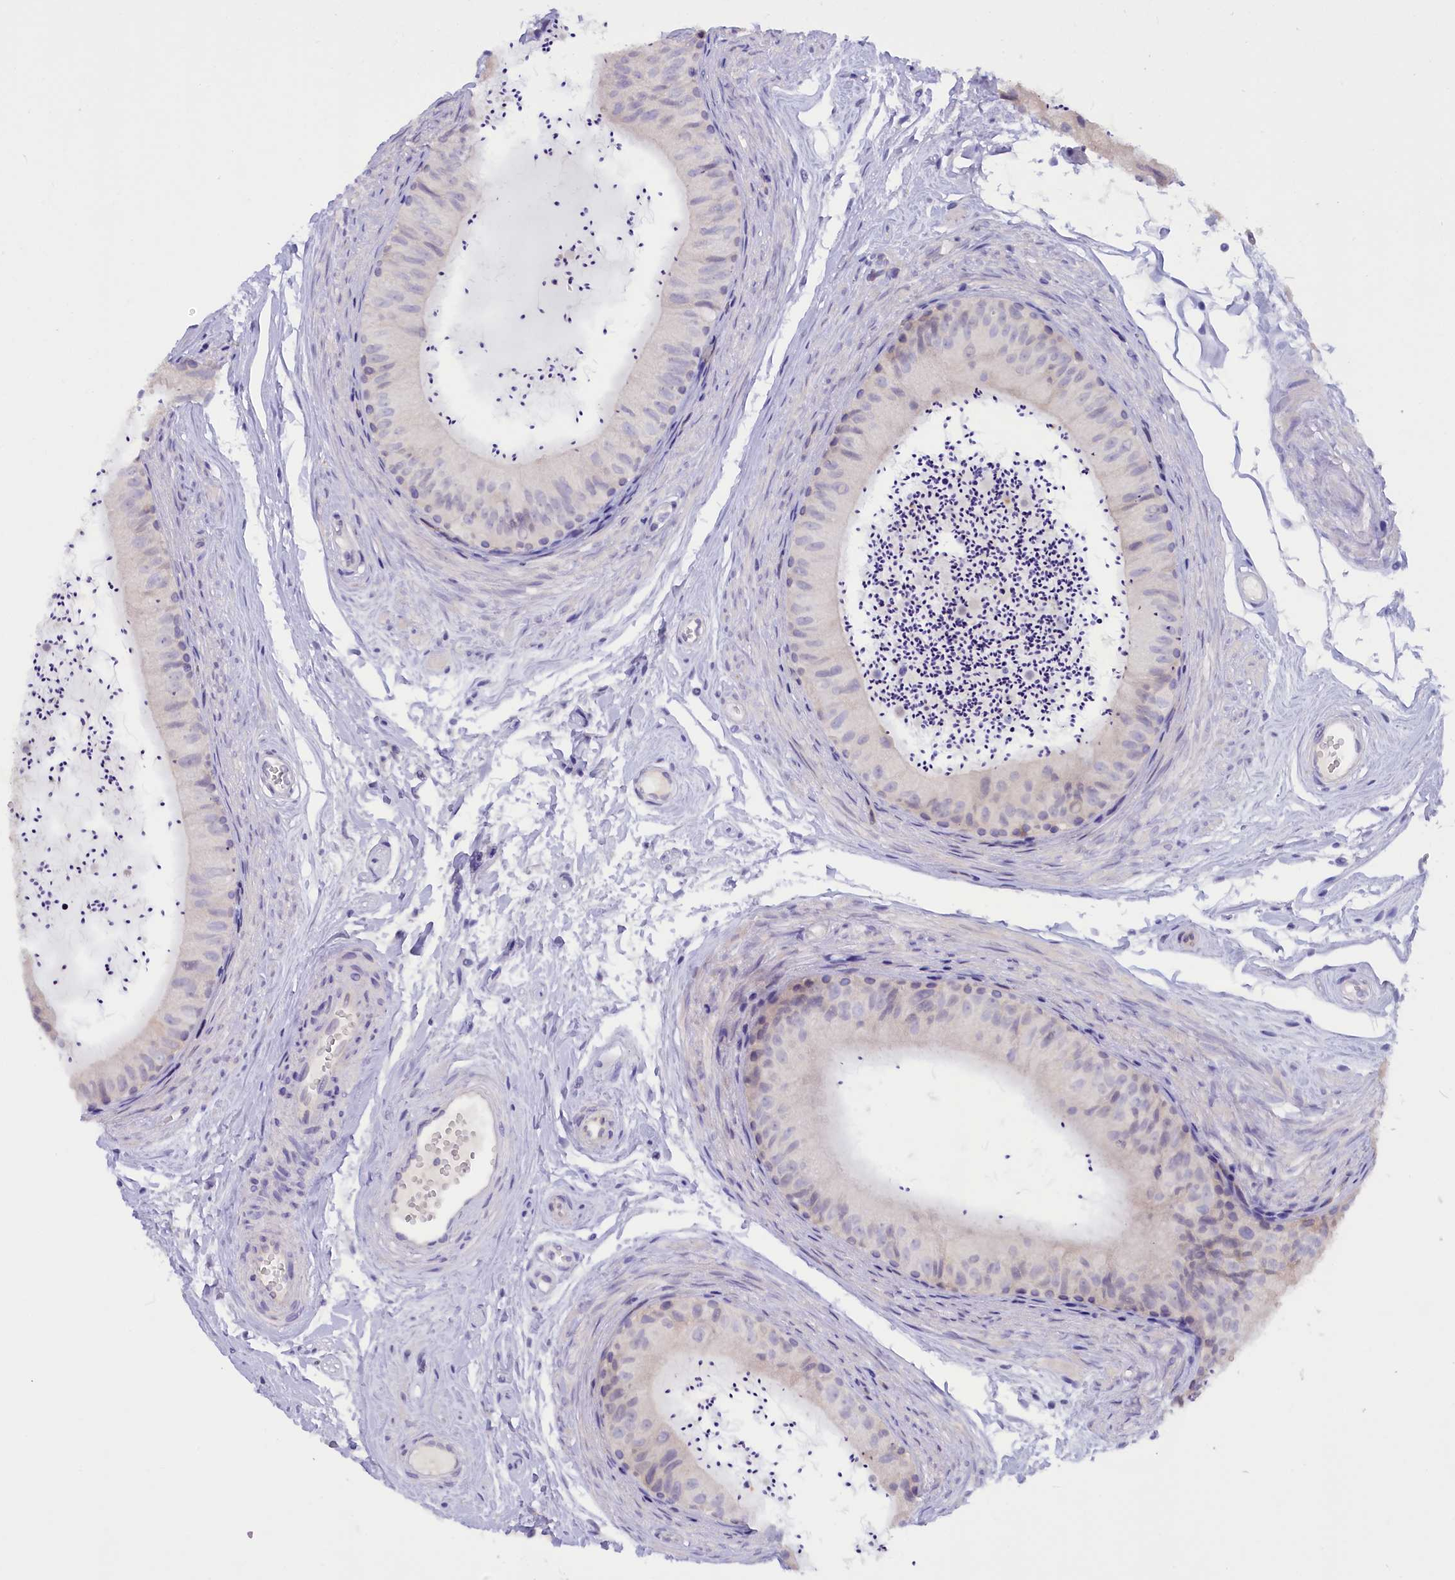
{"staining": {"intensity": "negative", "quantity": "none", "location": "none"}, "tissue": "epididymis", "cell_type": "Glandular cells", "image_type": "normal", "snomed": [{"axis": "morphology", "description": "Normal tissue, NOS"}, {"axis": "topography", "description": "Epididymis"}], "caption": "DAB (3,3'-diaminobenzidine) immunohistochemical staining of benign epididymis exhibits no significant expression in glandular cells.", "gene": "ZSWIM4", "patient": {"sex": "male", "age": 56}}